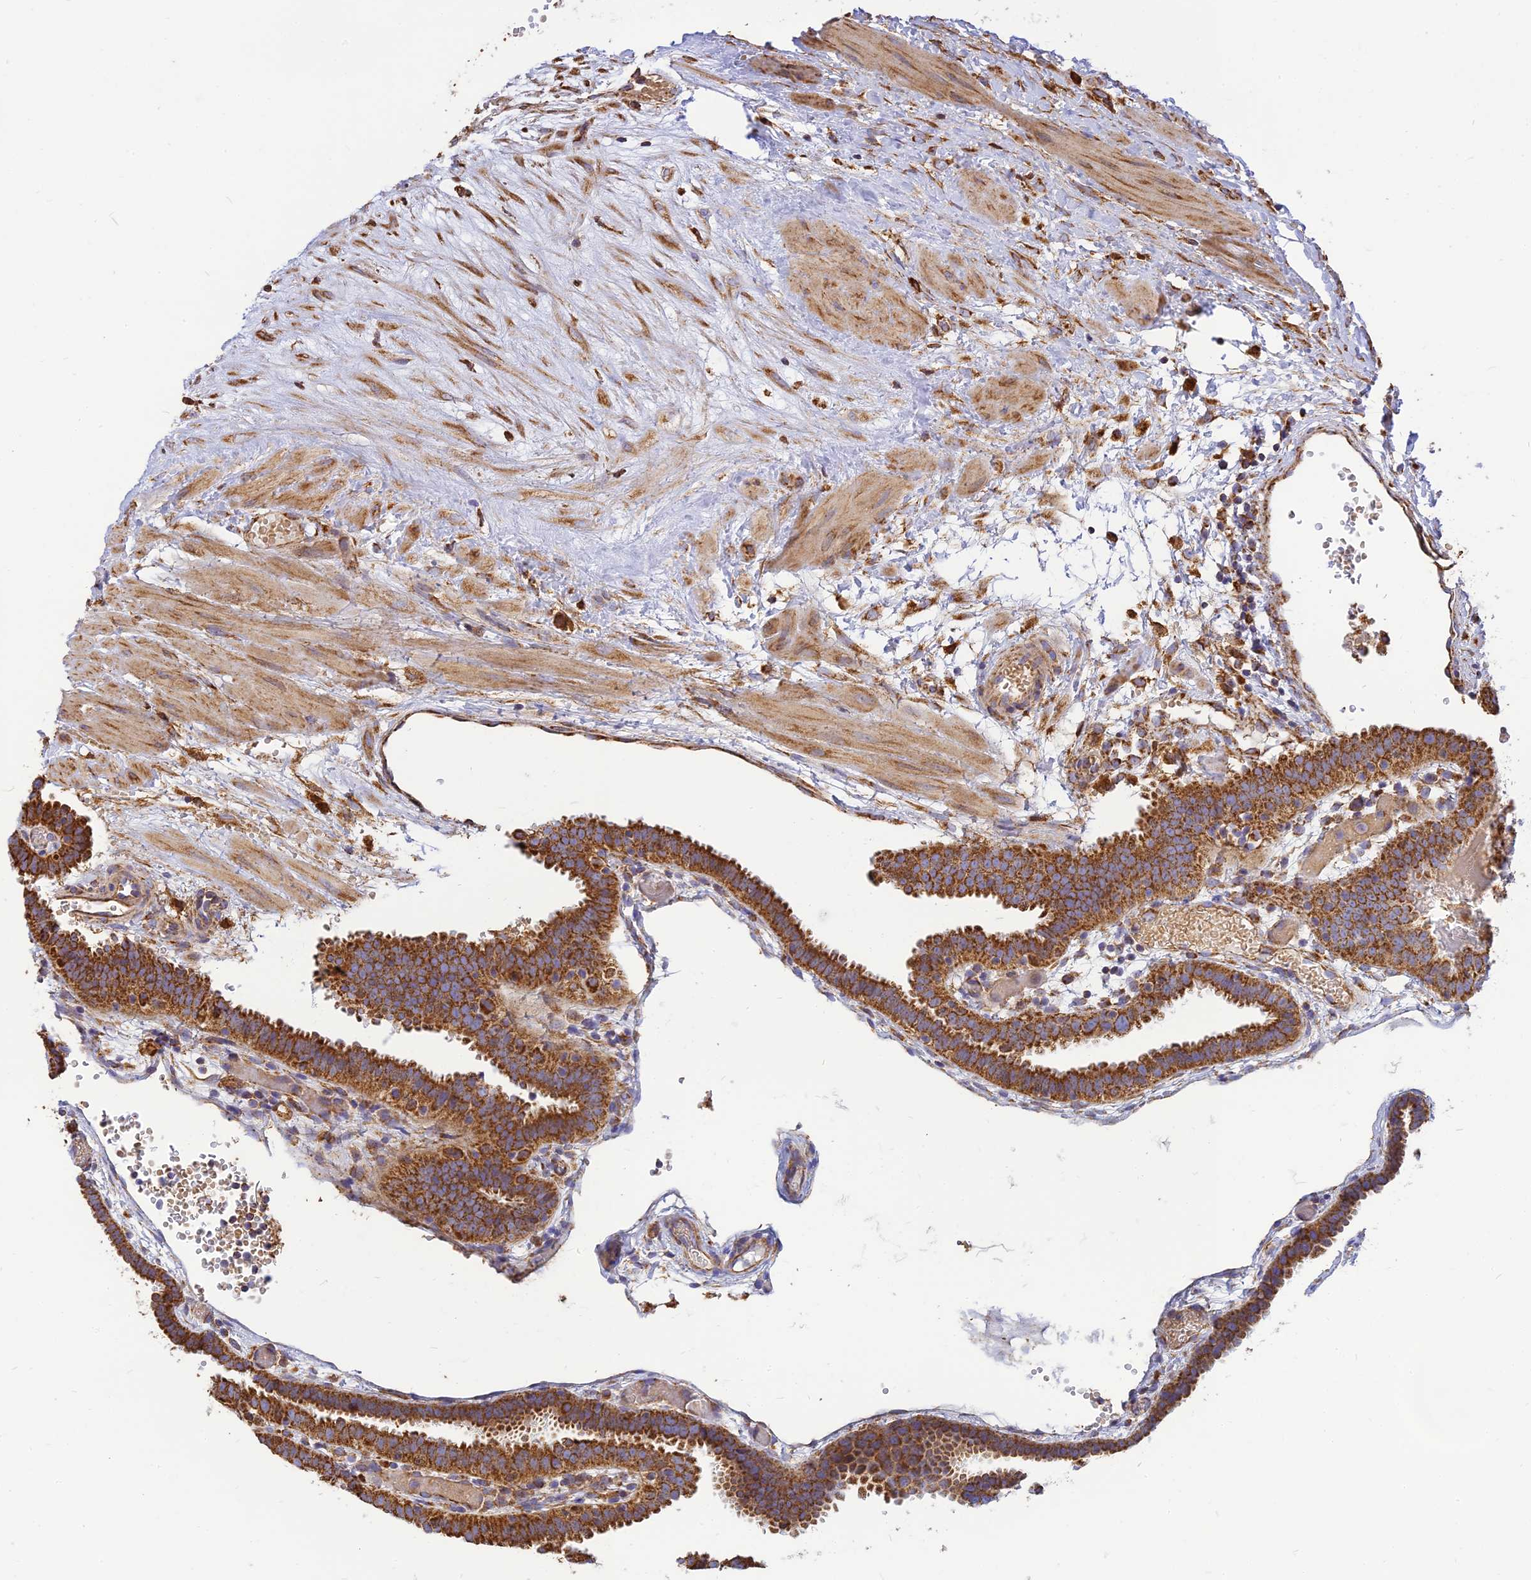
{"staining": {"intensity": "strong", "quantity": ">75%", "location": "cytoplasmic/membranous"}, "tissue": "fallopian tube", "cell_type": "Glandular cells", "image_type": "normal", "snomed": [{"axis": "morphology", "description": "Normal tissue, NOS"}, {"axis": "topography", "description": "Fallopian tube"}], "caption": "This photomicrograph exhibits IHC staining of benign fallopian tube, with high strong cytoplasmic/membranous positivity in approximately >75% of glandular cells.", "gene": "THUMPD2", "patient": {"sex": "female", "age": 37}}